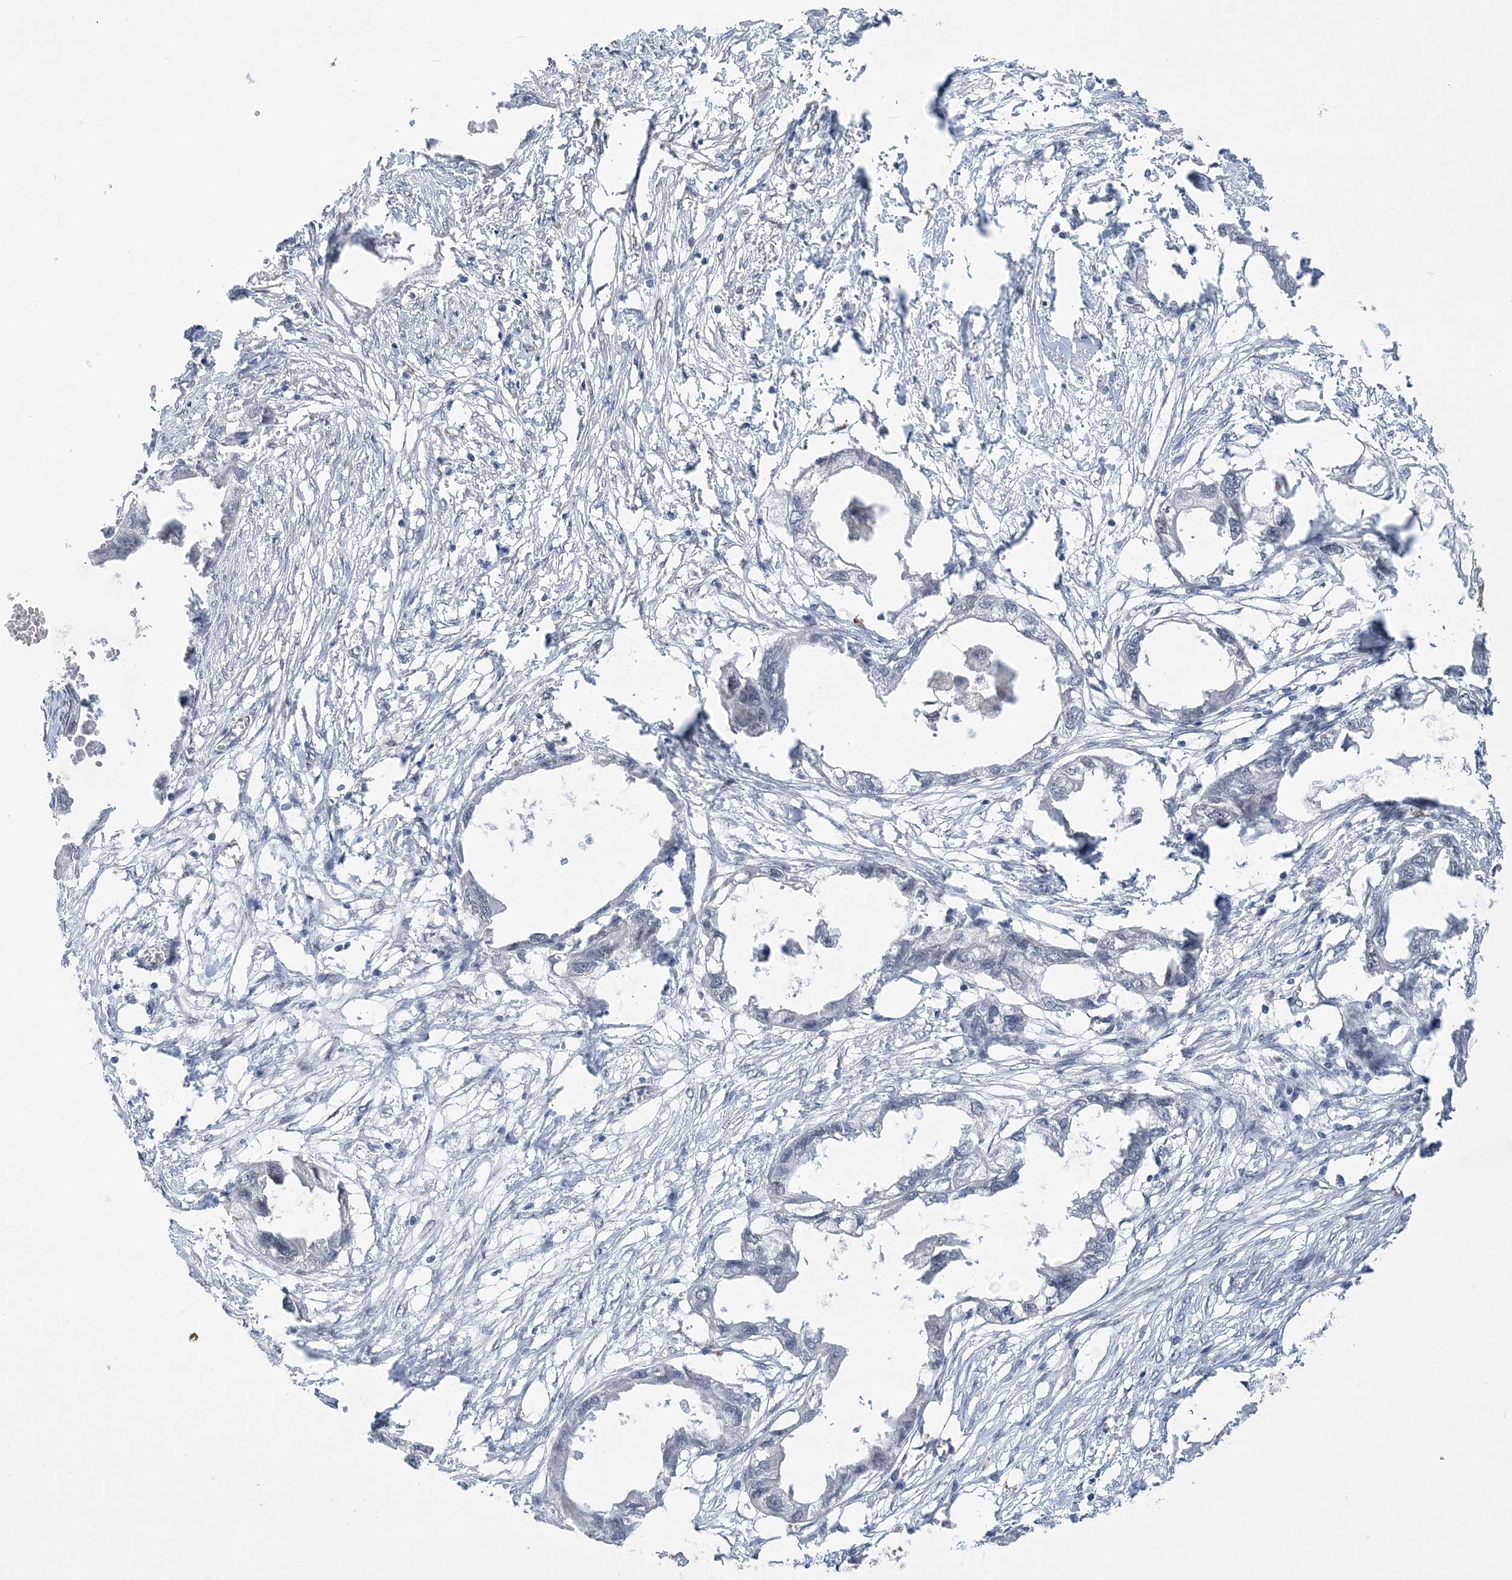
{"staining": {"intensity": "negative", "quantity": "none", "location": "none"}, "tissue": "endometrial cancer", "cell_type": "Tumor cells", "image_type": "cancer", "snomed": [{"axis": "morphology", "description": "Adenocarcinoma, NOS"}, {"axis": "morphology", "description": "Adenocarcinoma, metastatic, NOS"}, {"axis": "topography", "description": "Adipose tissue"}, {"axis": "topography", "description": "Endometrium"}], "caption": "IHC of human endometrial cancer (metastatic adenocarcinoma) shows no expression in tumor cells. (DAB immunohistochemistry with hematoxylin counter stain).", "gene": "WAC", "patient": {"sex": "female", "age": 67}}